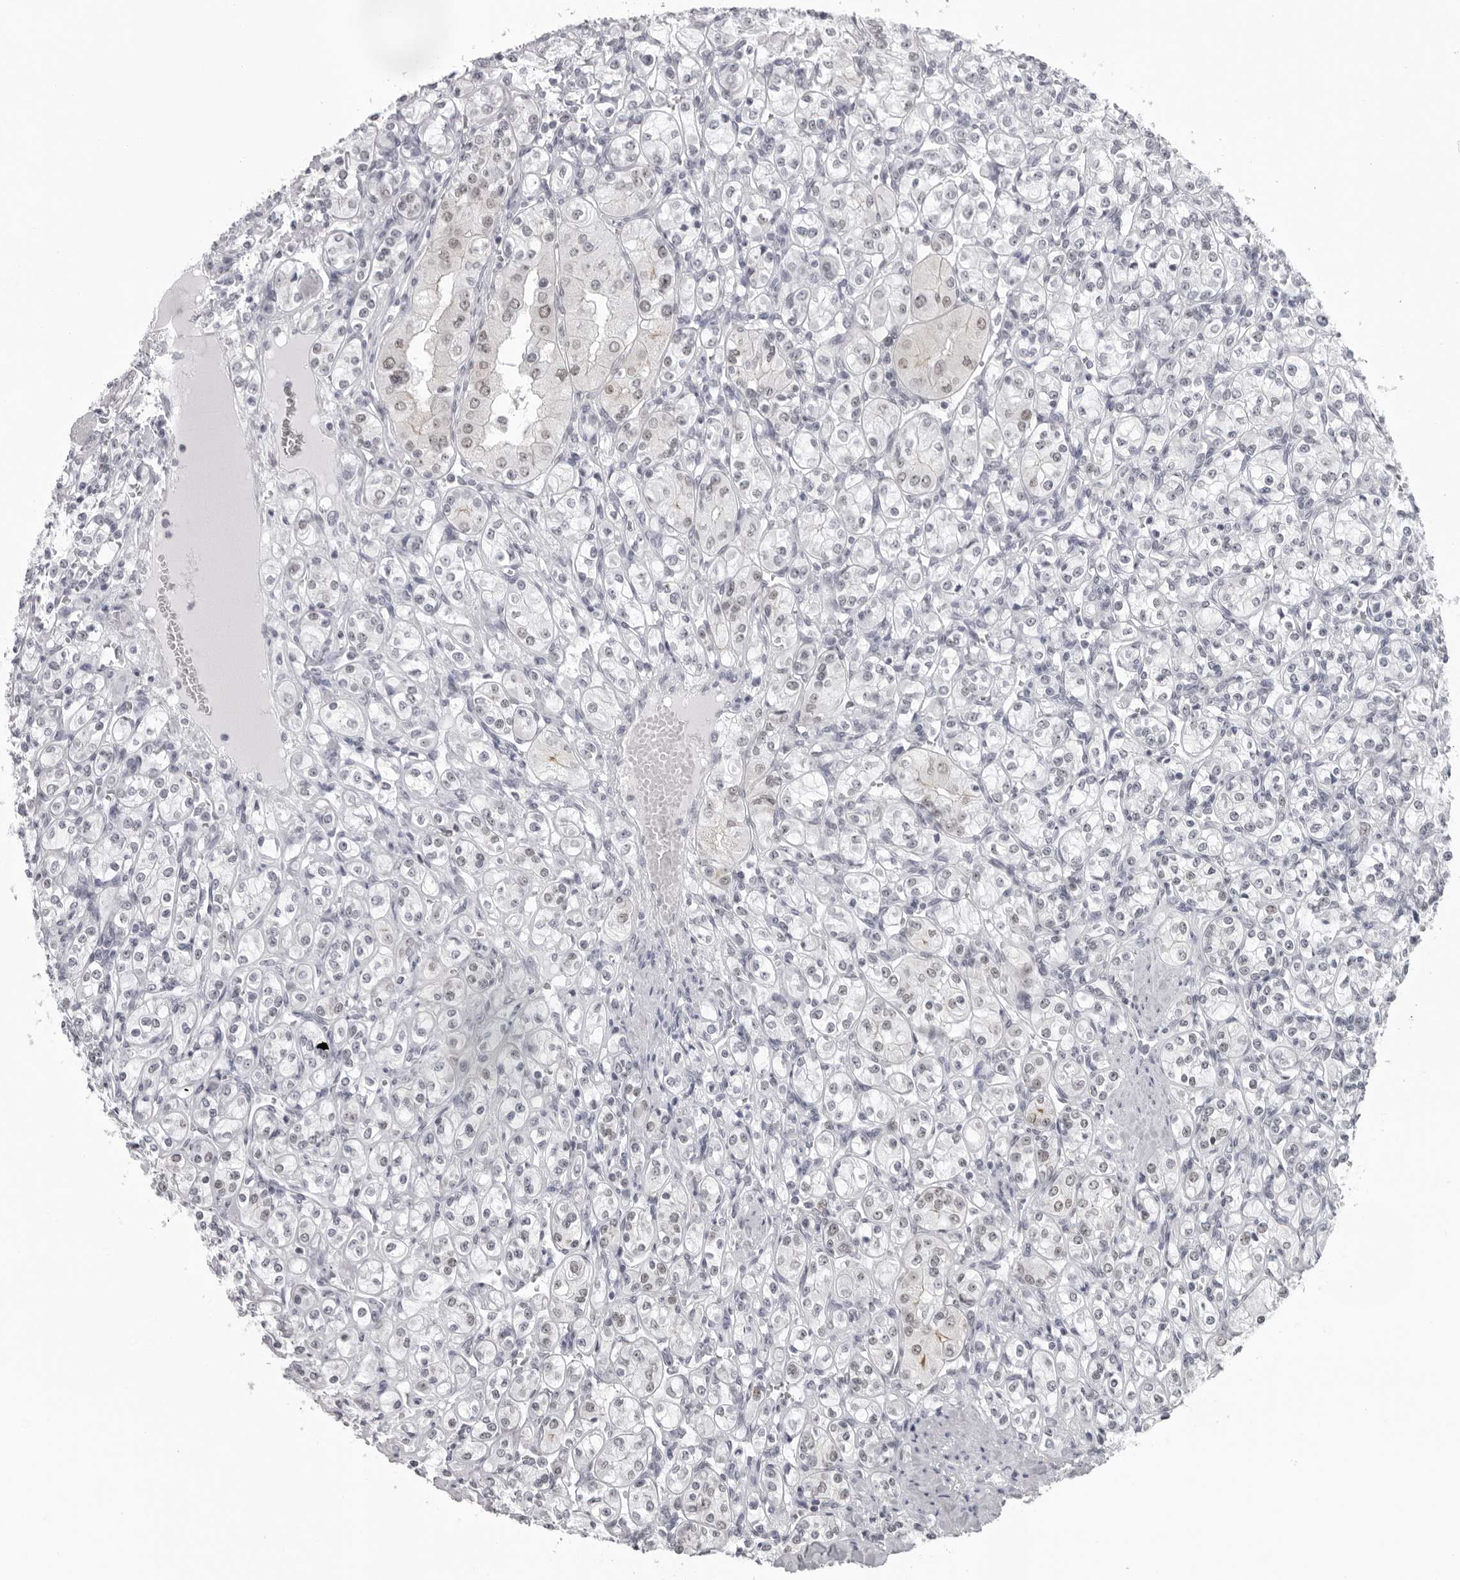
{"staining": {"intensity": "weak", "quantity": "<25%", "location": "nuclear"}, "tissue": "renal cancer", "cell_type": "Tumor cells", "image_type": "cancer", "snomed": [{"axis": "morphology", "description": "Adenocarcinoma, NOS"}, {"axis": "topography", "description": "Kidney"}], "caption": "An IHC micrograph of adenocarcinoma (renal) is shown. There is no staining in tumor cells of adenocarcinoma (renal).", "gene": "ESPN", "patient": {"sex": "male", "age": 77}}